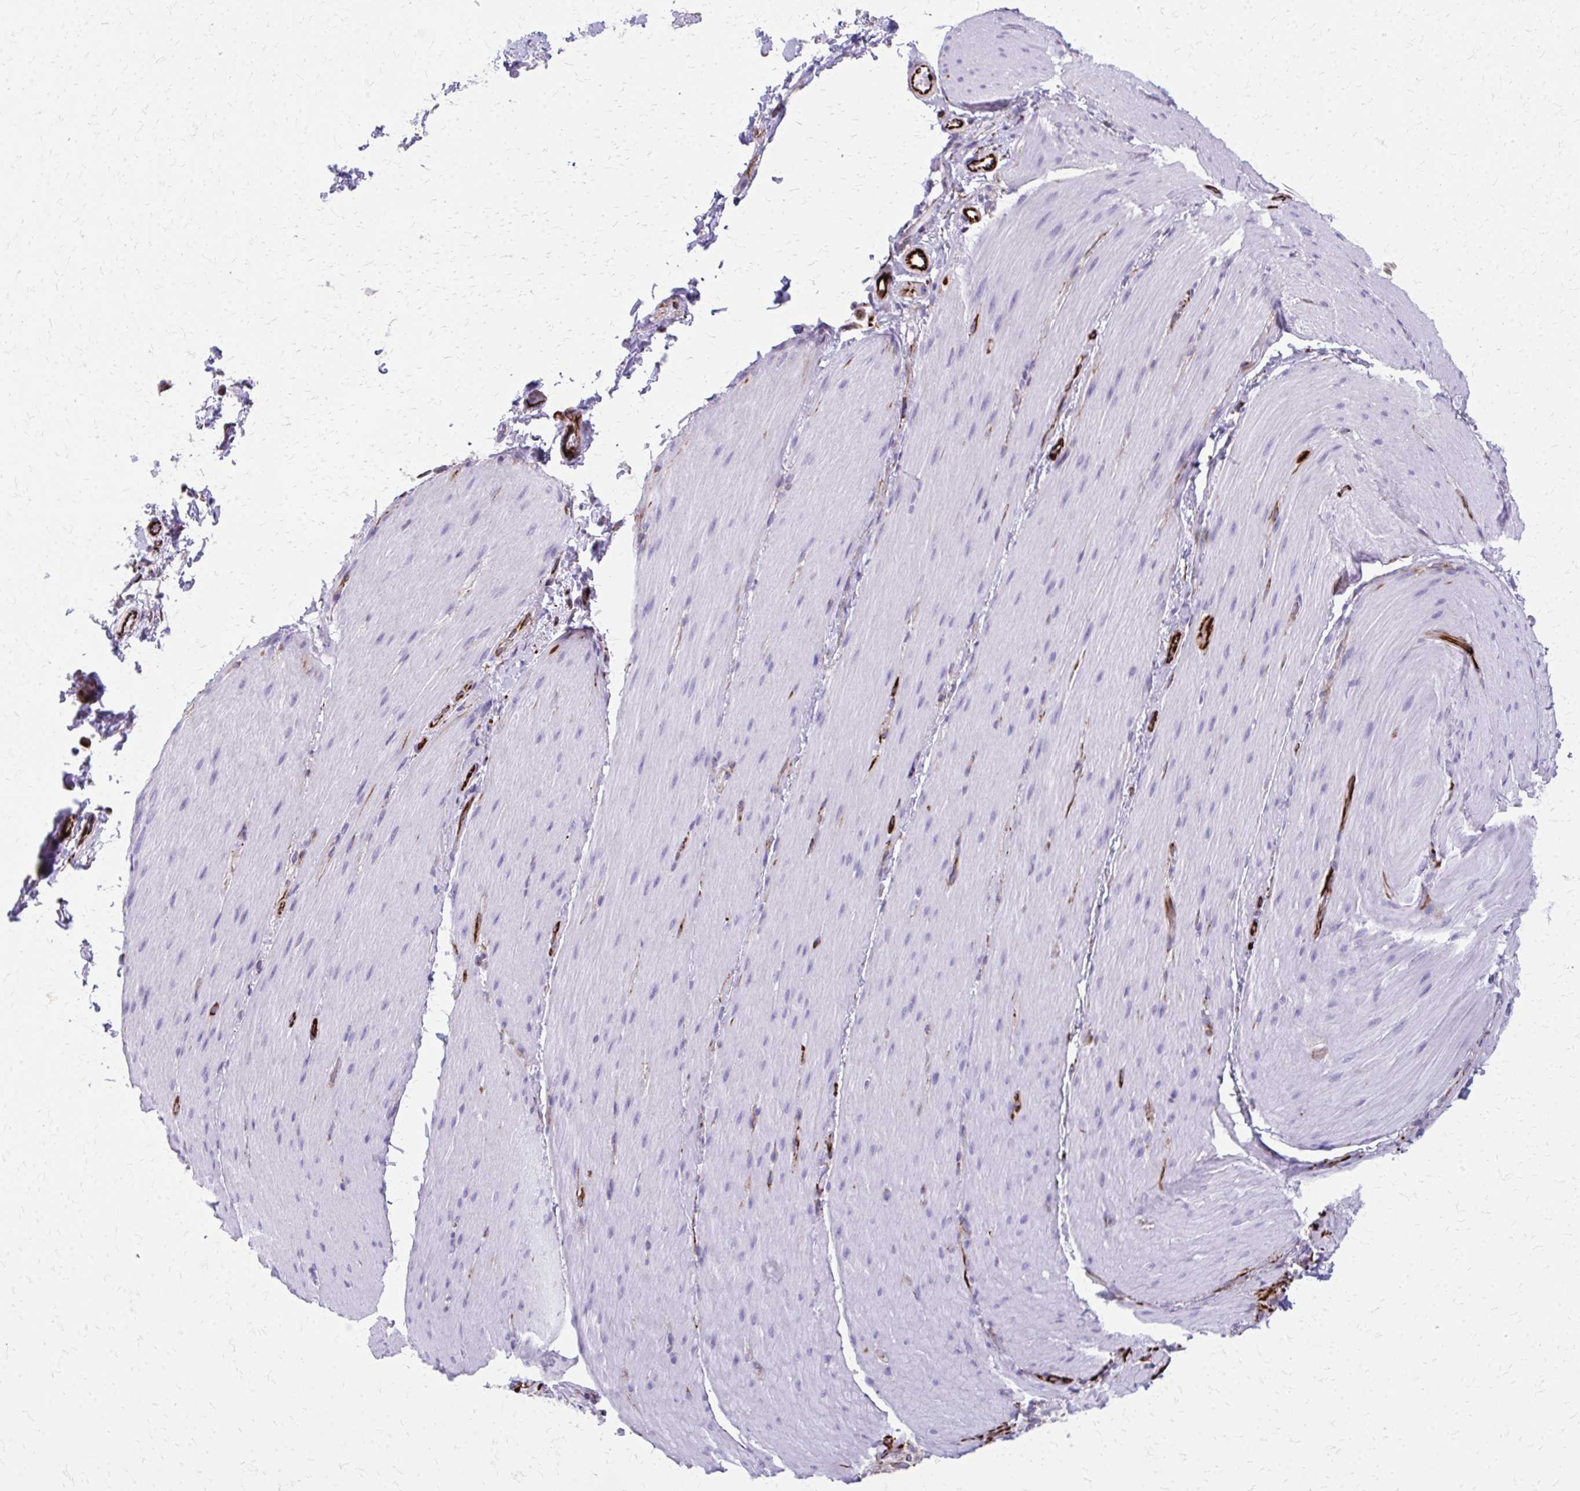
{"staining": {"intensity": "negative", "quantity": "none", "location": "none"}, "tissue": "smooth muscle", "cell_type": "Smooth muscle cells", "image_type": "normal", "snomed": [{"axis": "morphology", "description": "Normal tissue, NOS"}, {"axis": "topography", "description": "Smooth muscle"}, {"axis": "topography", "description": "Colon"}], "caption": "A high-resolution micrograph shows immunohistochemistry staining of unremarkable smooth muscle, which demonstrates no significant staining in smooth muscle cells.", "gene": "TRIM6", "patient": {"sex": "male", "age": 73}}